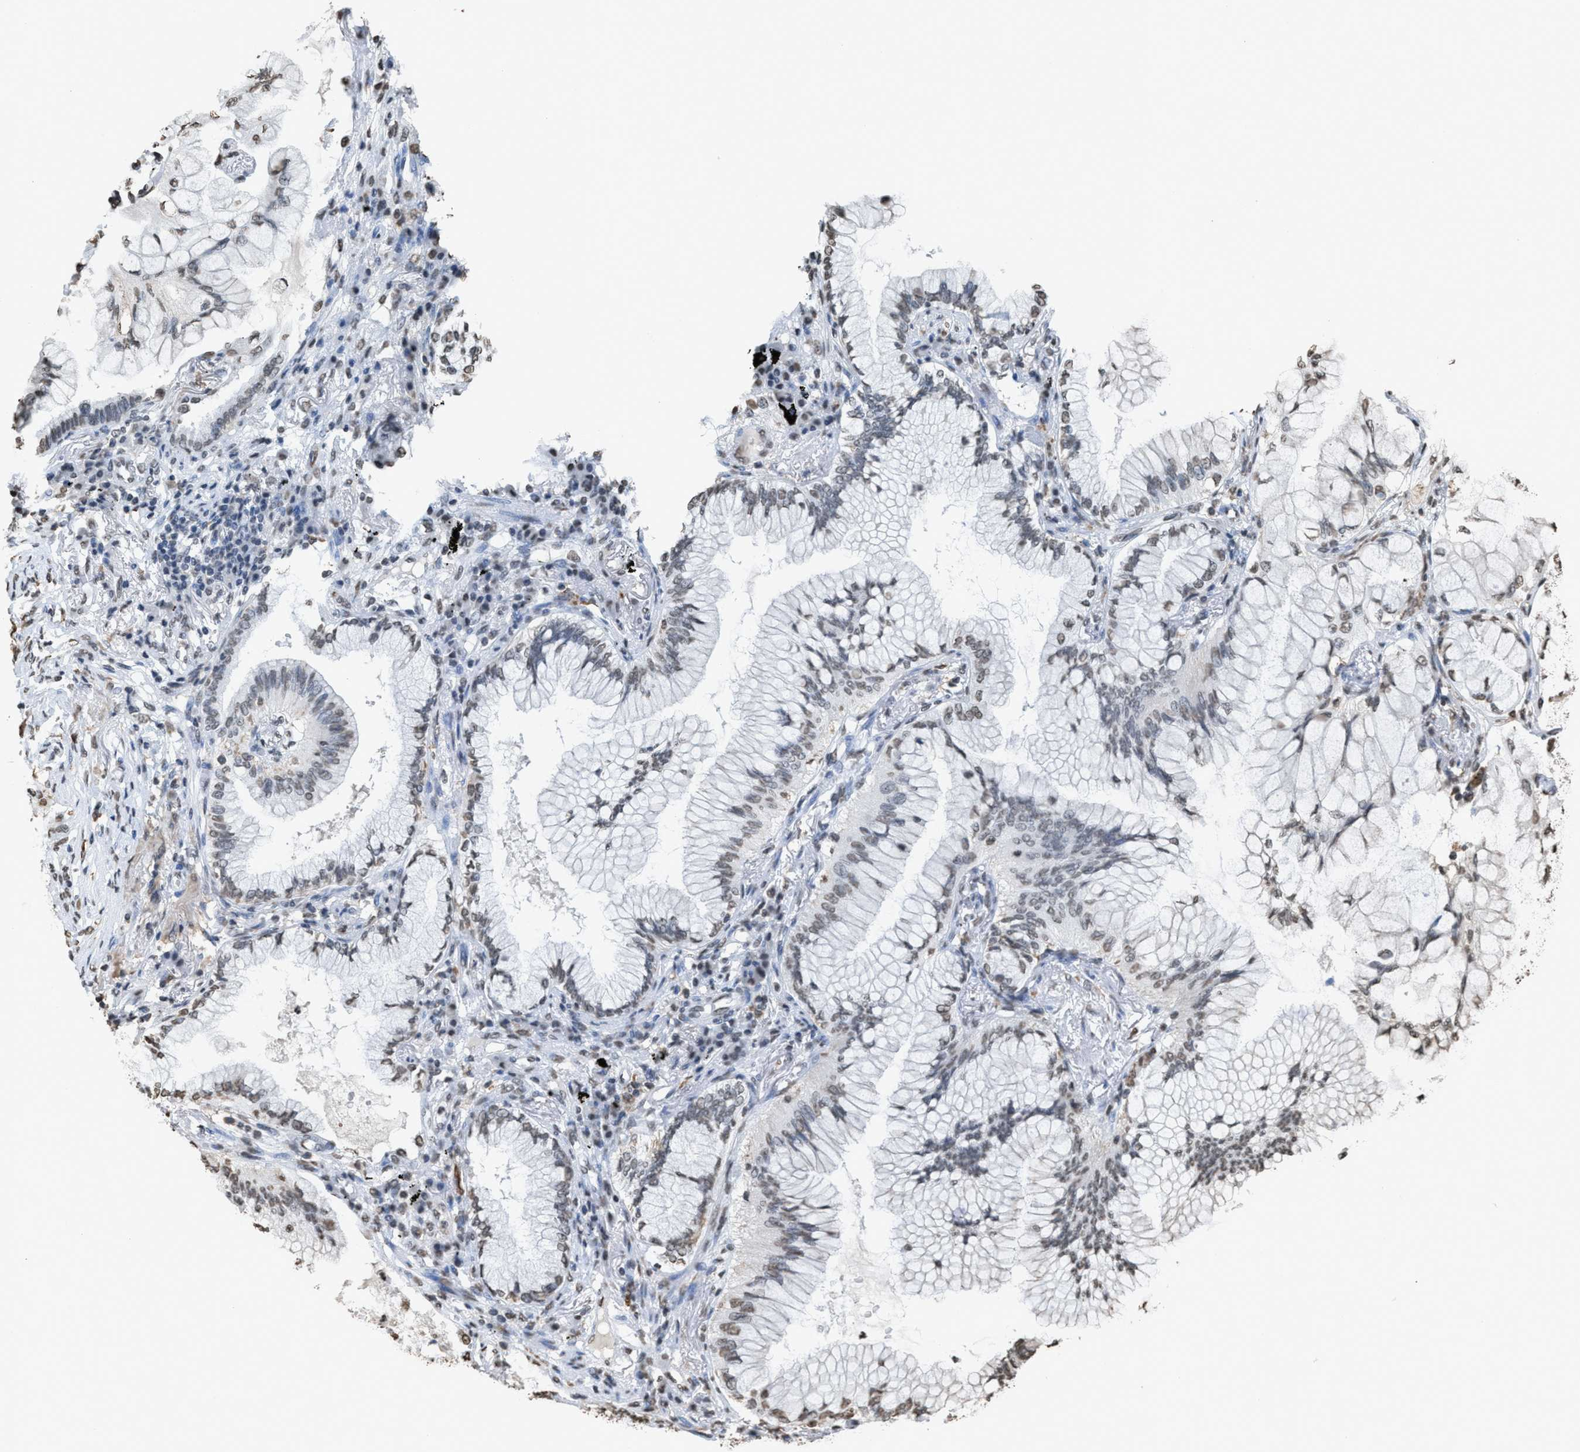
{"staining": {"intensity": "weak", "quantity": "<25%", "location": "nuclear"}, "tissue": "lung cancer", "cell_type": "Tumor cells", "image_type": "cancer", "snomed": [{"axis": "morphology", "description": "Adenocarcinoma, NOS"}, {"axis": "topography", "description": "Lung"}], "caption": "Lung cancer stained for a protein using immunohistochemistry (IHC) reveals no positivity tumor cells.", "gene": "NUP88", "patient": {"sex": "female", "age": 70}}